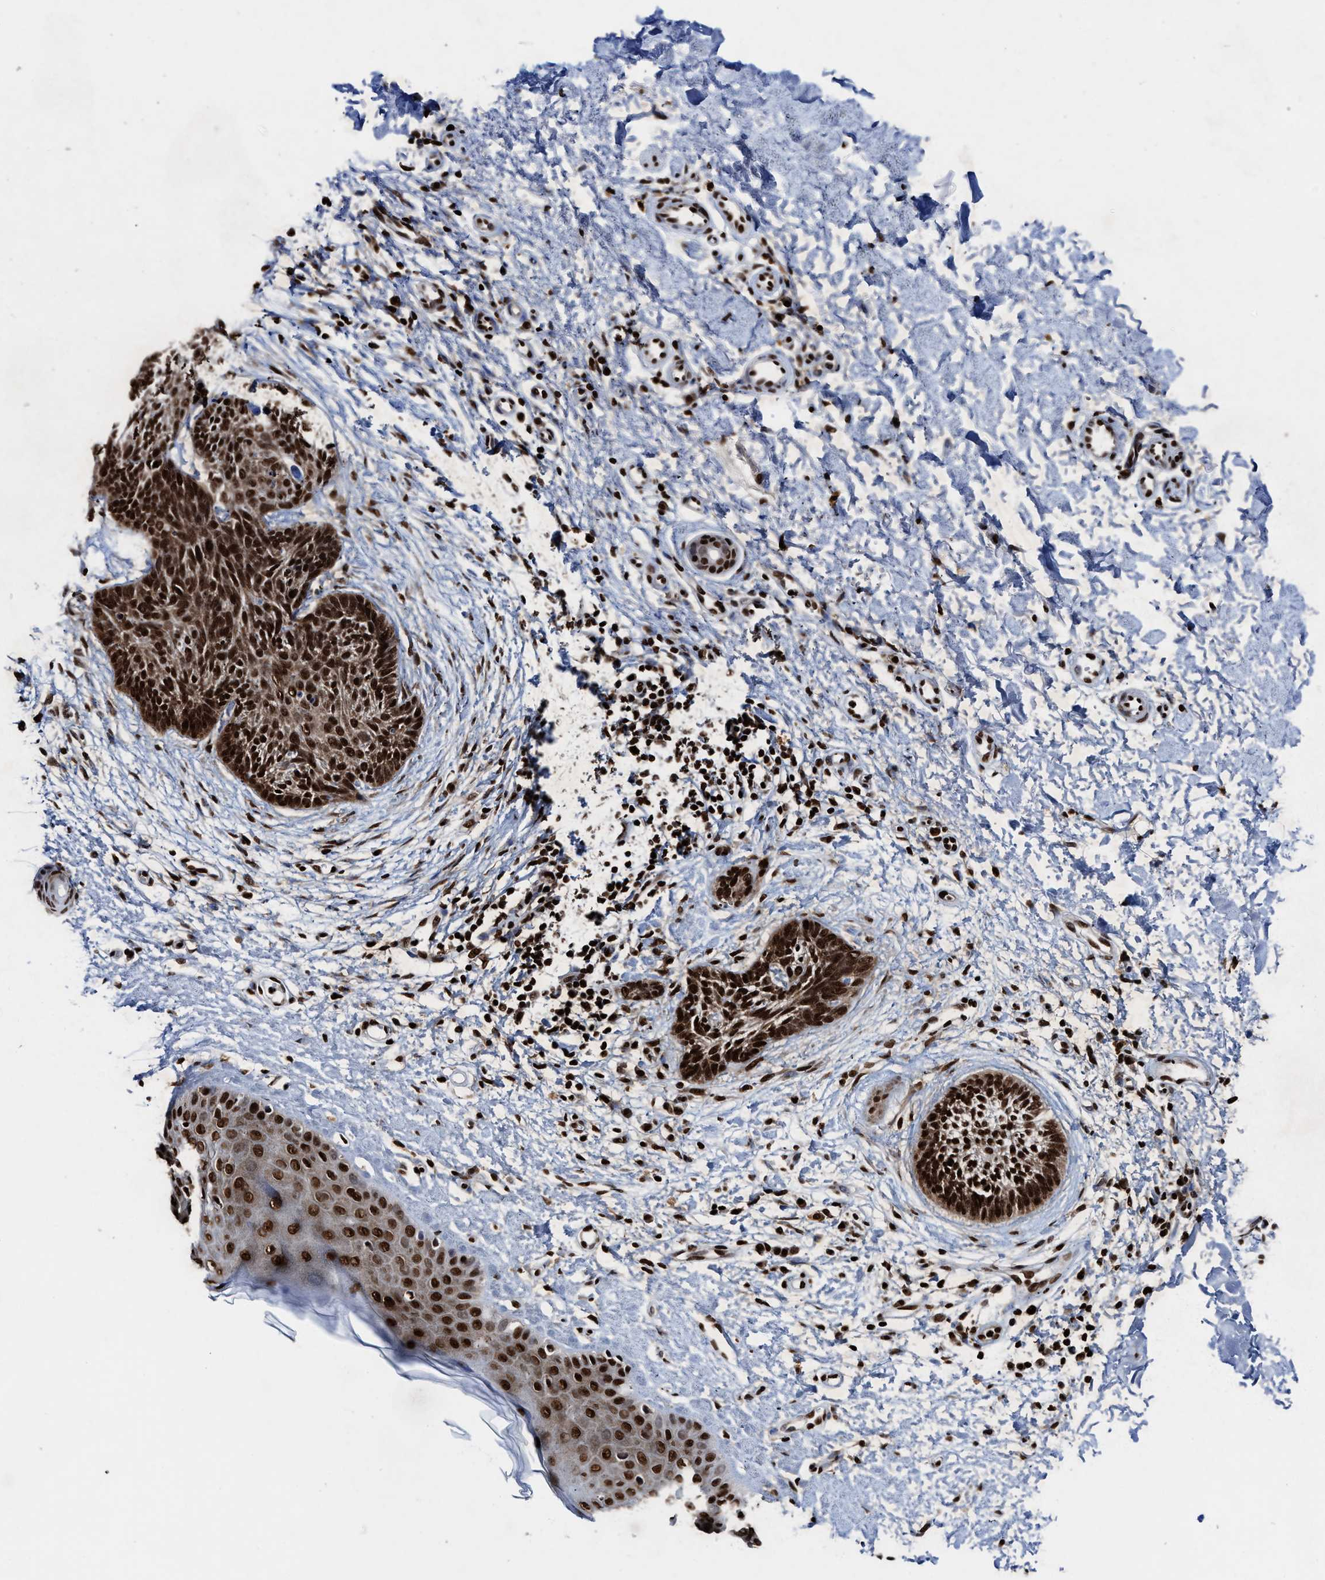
{"staining": {"intensity": "strong", "quantity": ">75%", "location": "cytoplasmic/membranous,nuclear"}, "tissue": "skin cancer", "cell_type": "Tumor cells", "image_type": "cancer", "snomed": [{"axis": "morphology", "description": "Normal tissue, NOS"}, {"axis": "morphology", "description": "Basal cell carcinoma"}, {"axis": "topography", "description": "Skin"}], "caption": "Skin basal cell carcinoma was stained to show a protein in brown. There is high levels of strong cytoplasmic/membranous and nuclear staining in approximately >75% of tumor cells.", "gene": "ALYREF", "patient": {"sex": "male", "age": 71}}